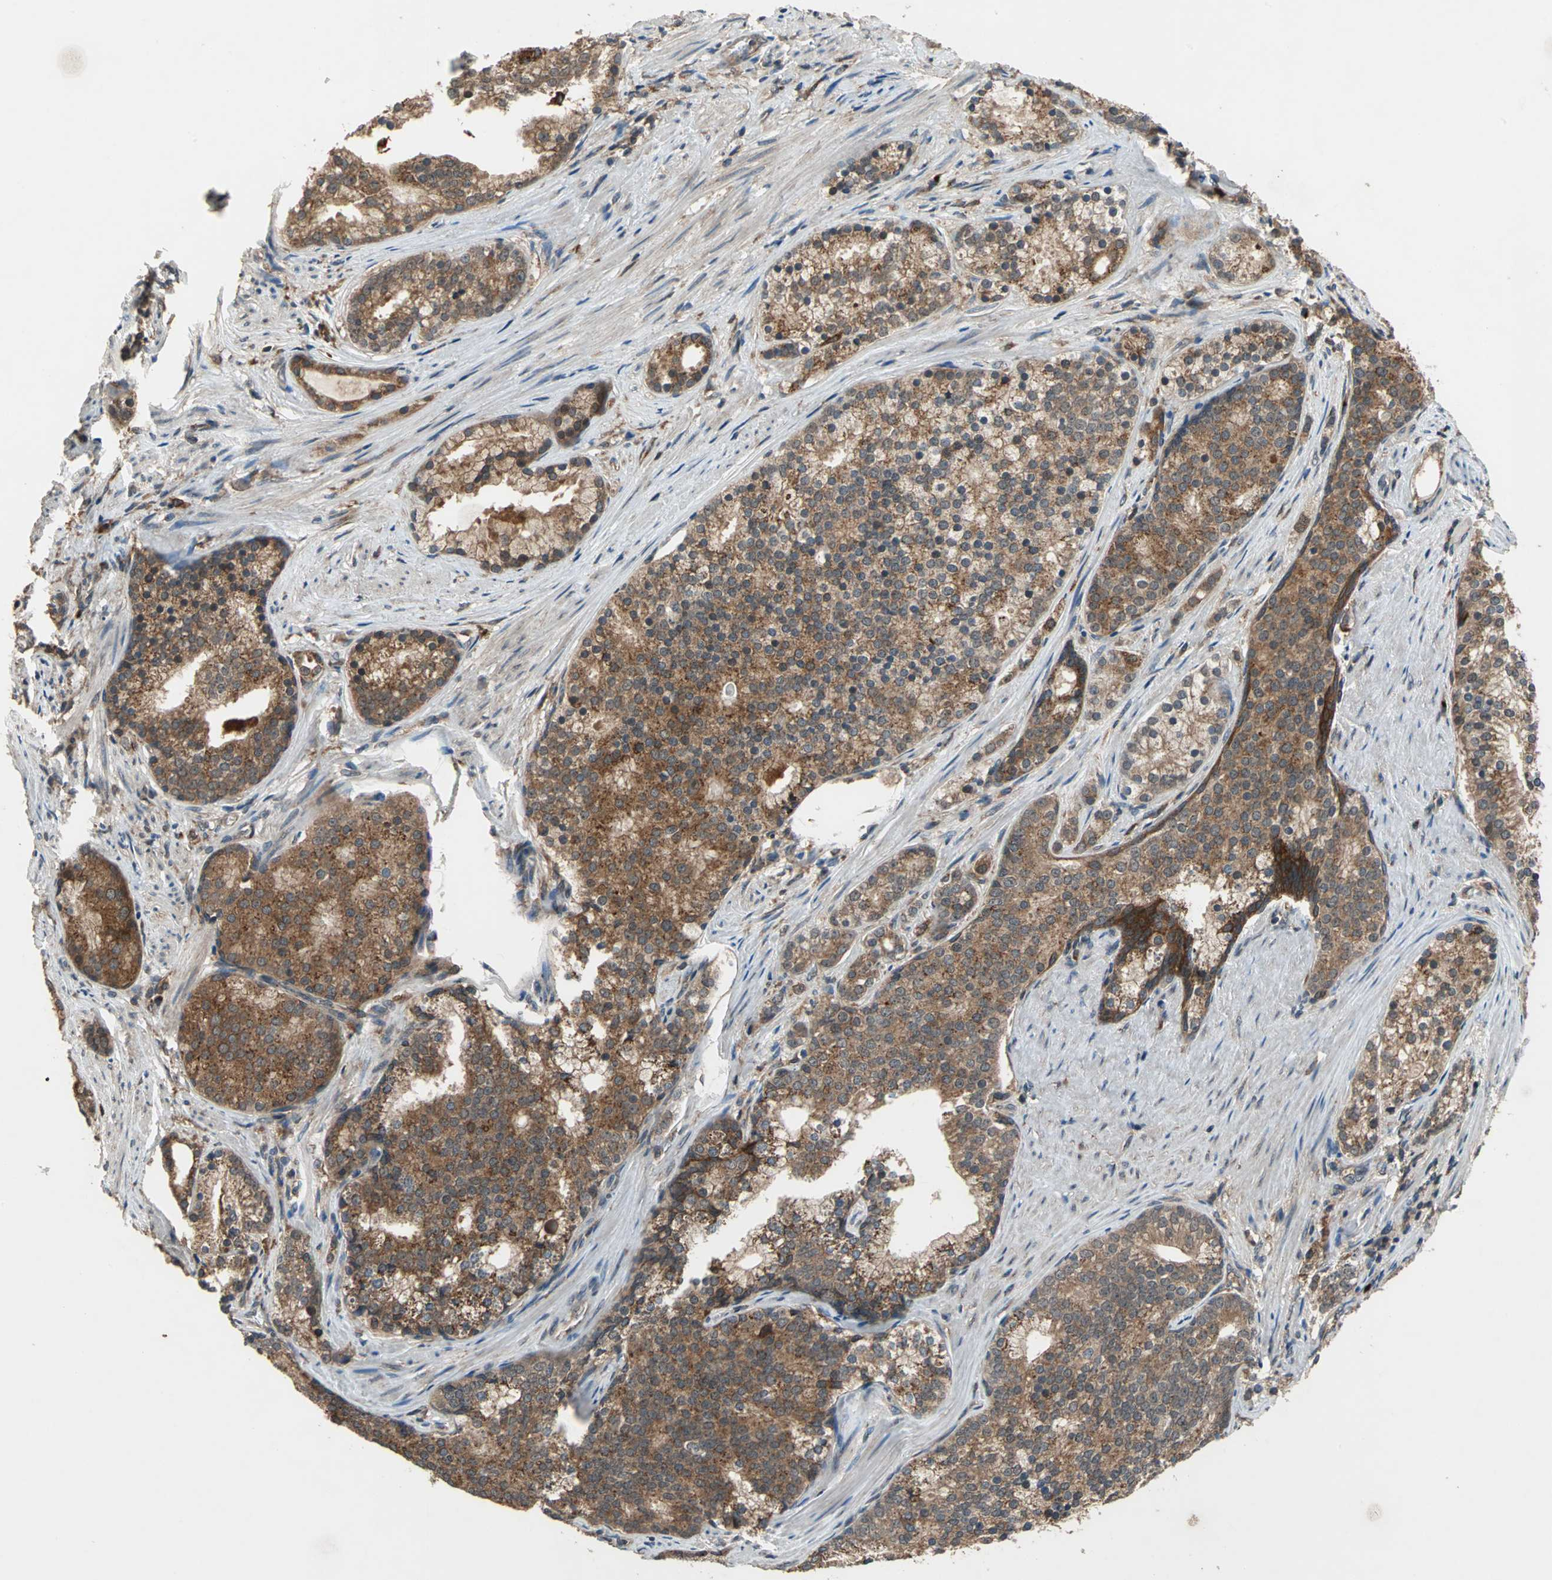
{"staining": {"intensity": "moderate", "quantity": ">75%", "location": "cytoplasmic/membranous"}, "tissue": "prostate cancer", "cell_type": "Tumor cells", "image_type": "cancer", "snomed": [{"axis": "morphology", "description": "Adenocarcinoma, Low grade"}, {"axis": "topography", "description": "Prostate"}], "caption": "Moderate cytoplasmic/membranous expression for a protein is appreciated in approximately >75% of tumor cells of prostate cancer (low-grade adenocarcinoma) using IHC.", "gene": "NFKBIE", "patient": {"sex": "male", "age": 71}}